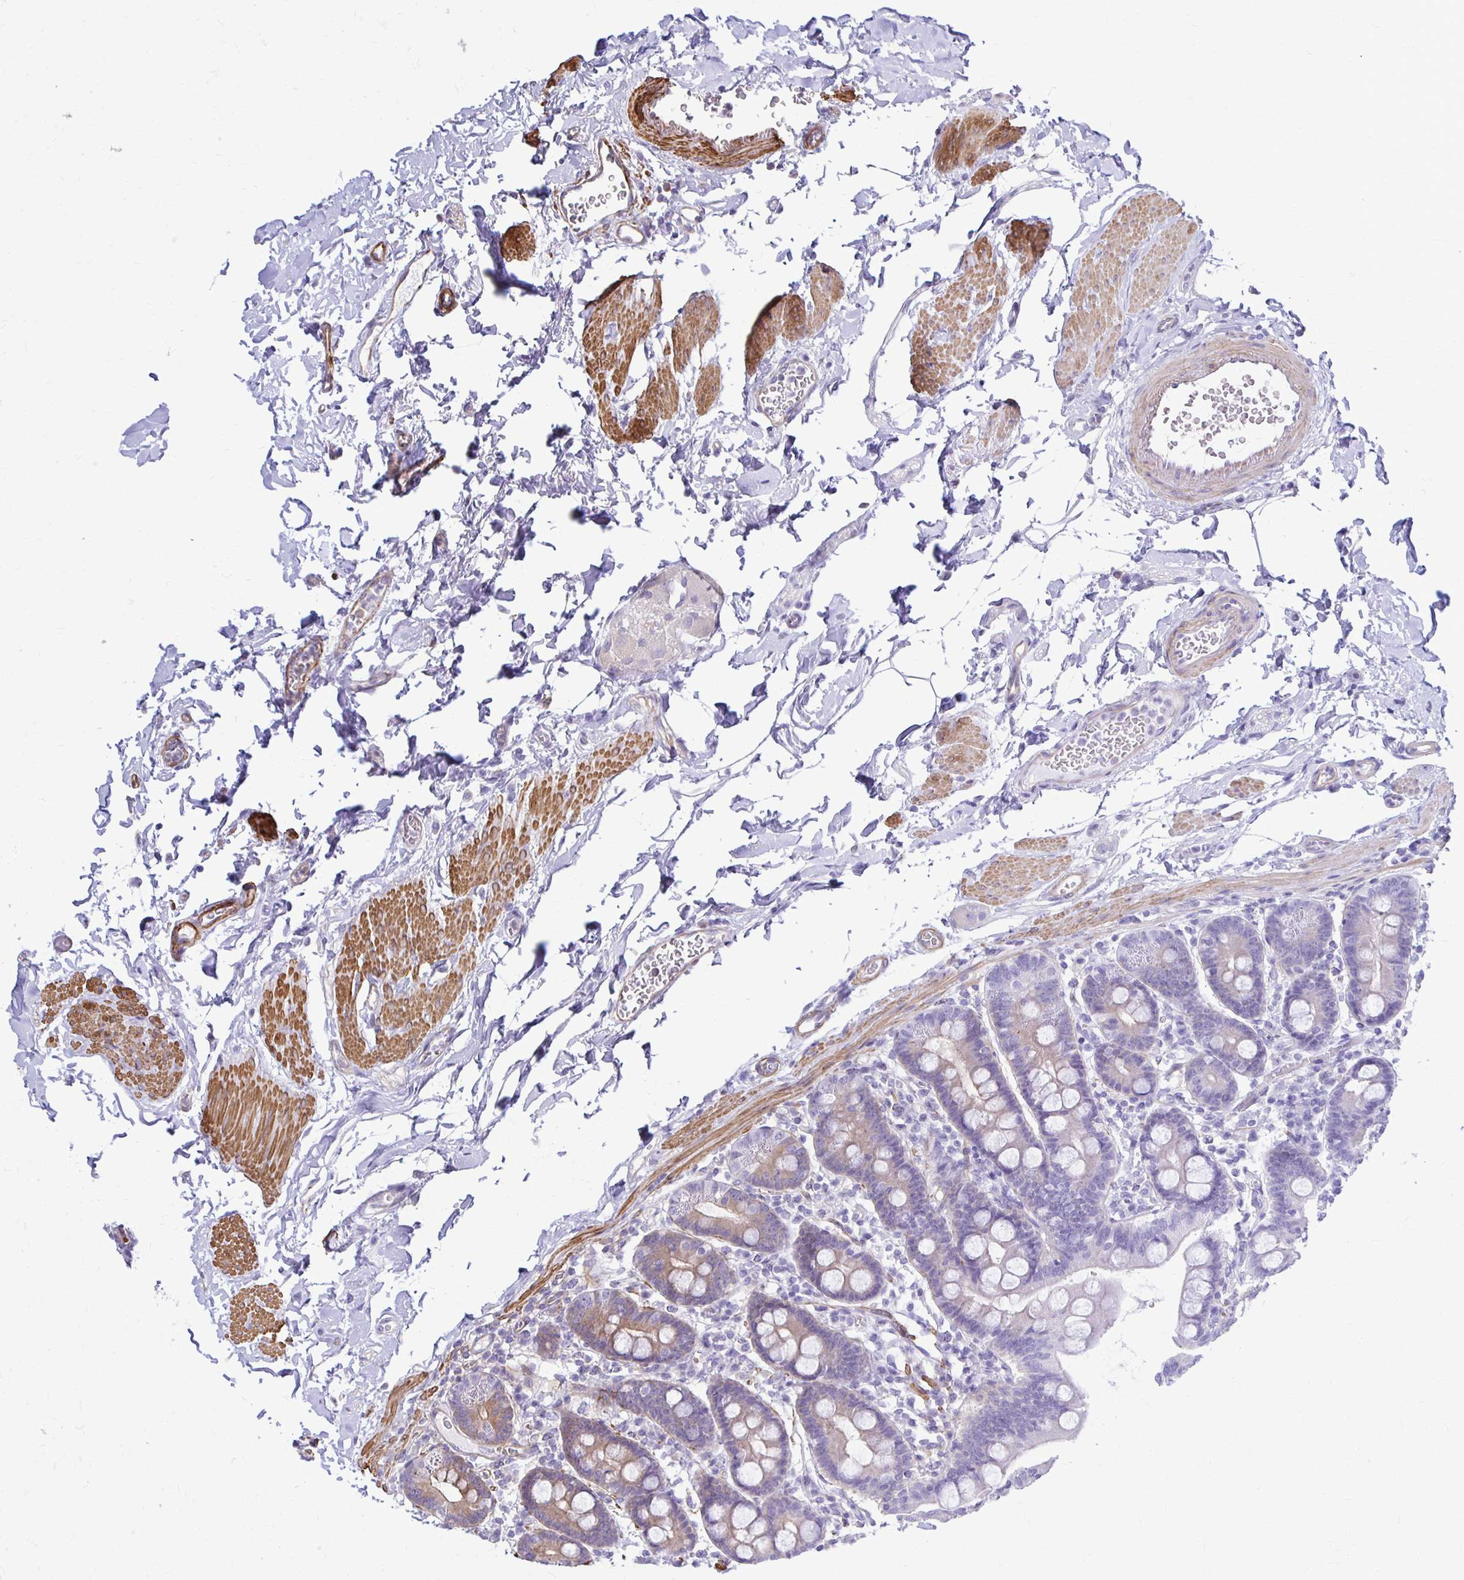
{"staining": {"intensity": "moderate", "quantity": "25%-75%", "location": "cytoplasmic/membranous"}, "tissue": "duodenum", "cell_type": "Glandular cells", "image_type": "normal", "snomed": [{"axis": "morphology", "description": "Normal tissue, NOS"}, {"axis": "topography", "description": "Pancreas"}, {"axis": "topography", "description": "Duodenum"}], "caption": "An immunohistochemistry photomicrograph of benign tissue is shown. Protein staining in brown labels moderate cytoplasmic/membranous positivity in duodenum within glandular cells. (DAB IHC, brown staining for protein, blue staining for nuclei).", "gene": "CTPS1", "patient": {"sex": "male", "age": 59}}